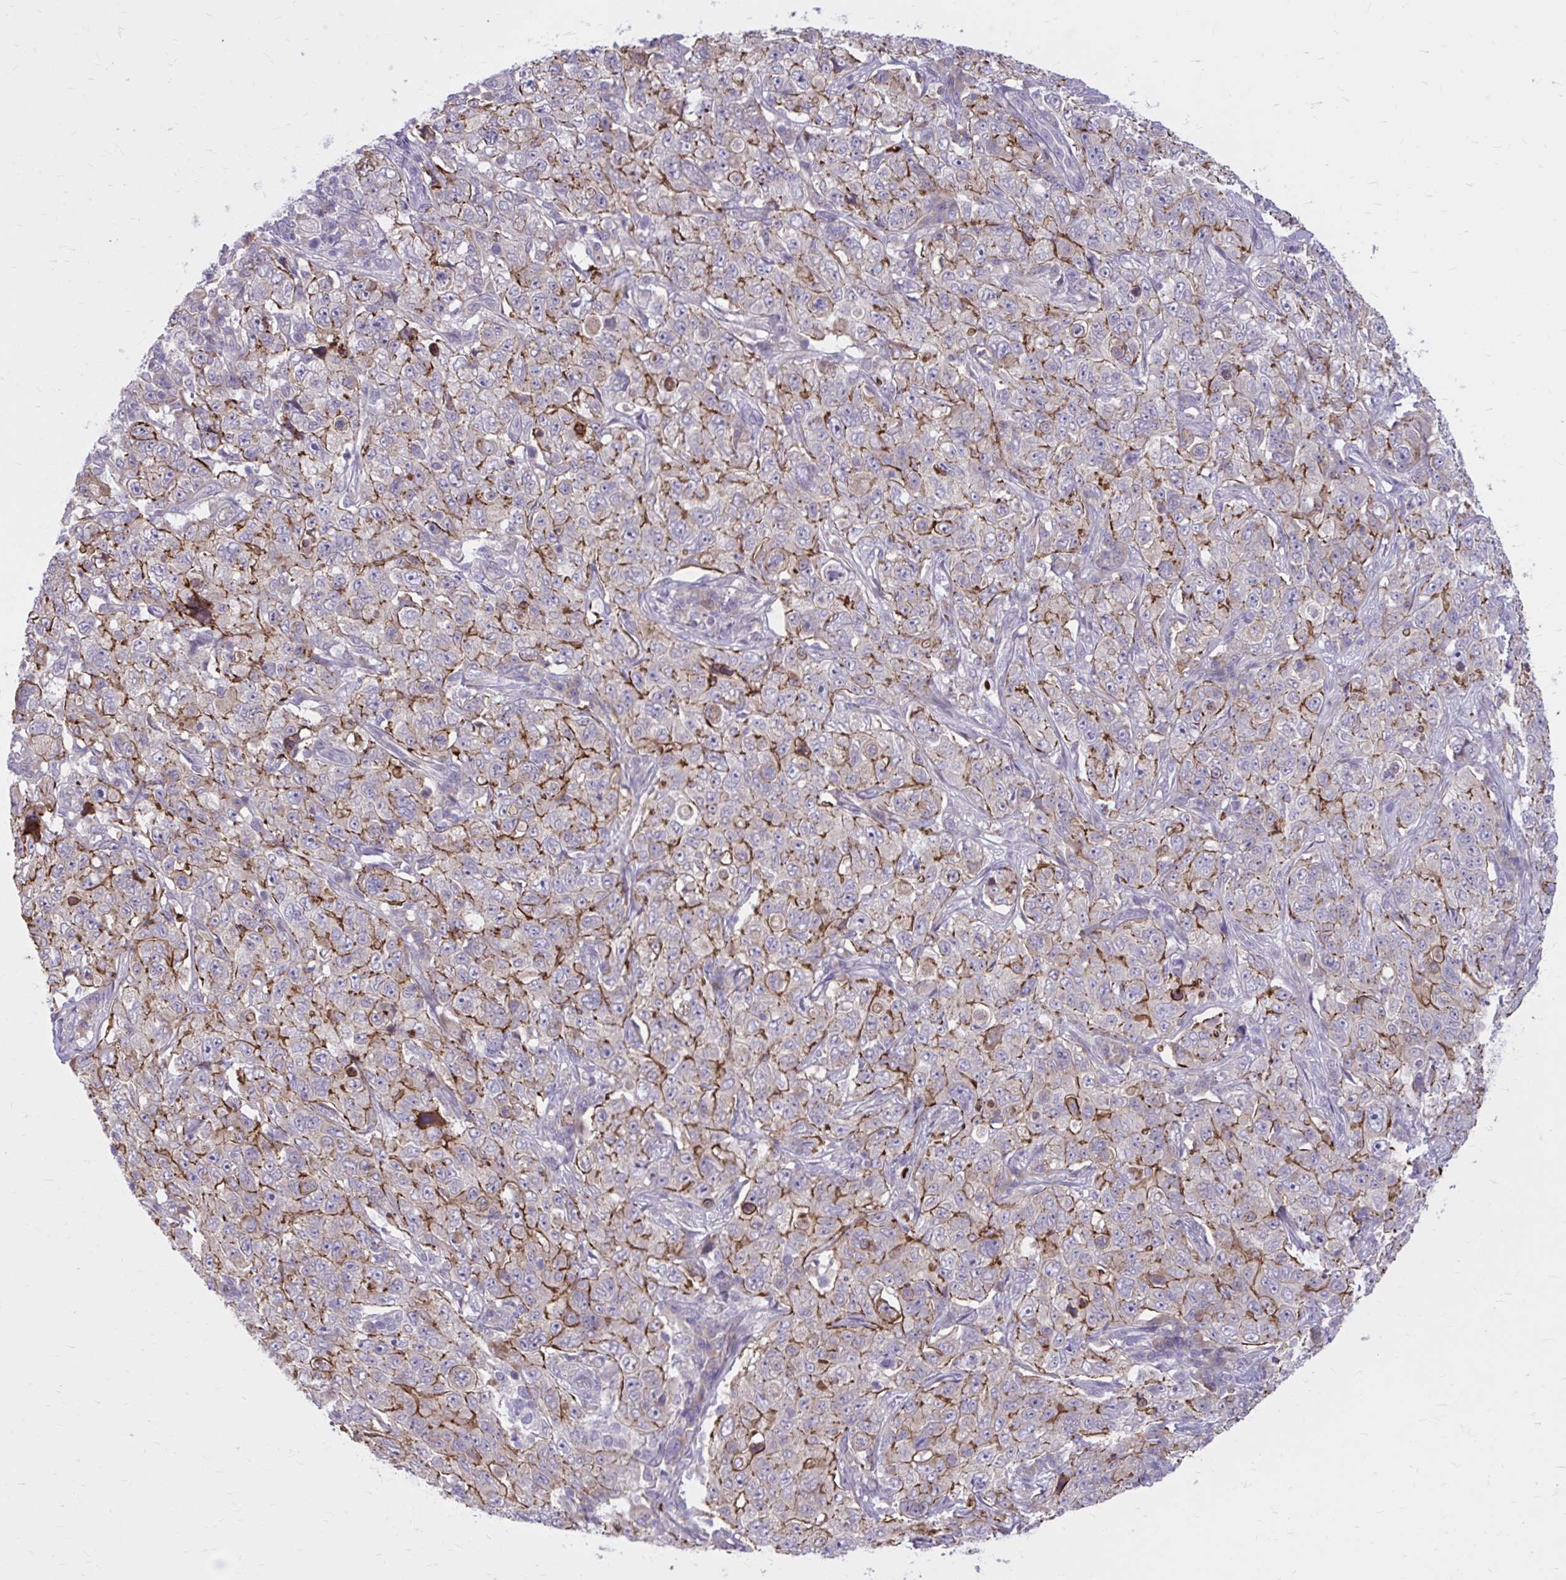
{"staining": {"intensity": "strong", "quantity": "25%-75%", "location": "cytoplasmic/membranous"}, "tissue": "pancreatic cancer", "cell_type": "Tumor cells", "image_type": "cancer", "snomed": [{"axis": "morphology", "description": "Adenocarcinoma, NOS"}, {"axis": "topography", "description": "Pancreas"}], "caption": "A brown stain shows strong cytoplasmic/membranous positivity of a protein in human adenocarcinoma (pancreatic) tumor cells.", "gene": "SNF8", "patient": {"sex": "male", "age": 68}}